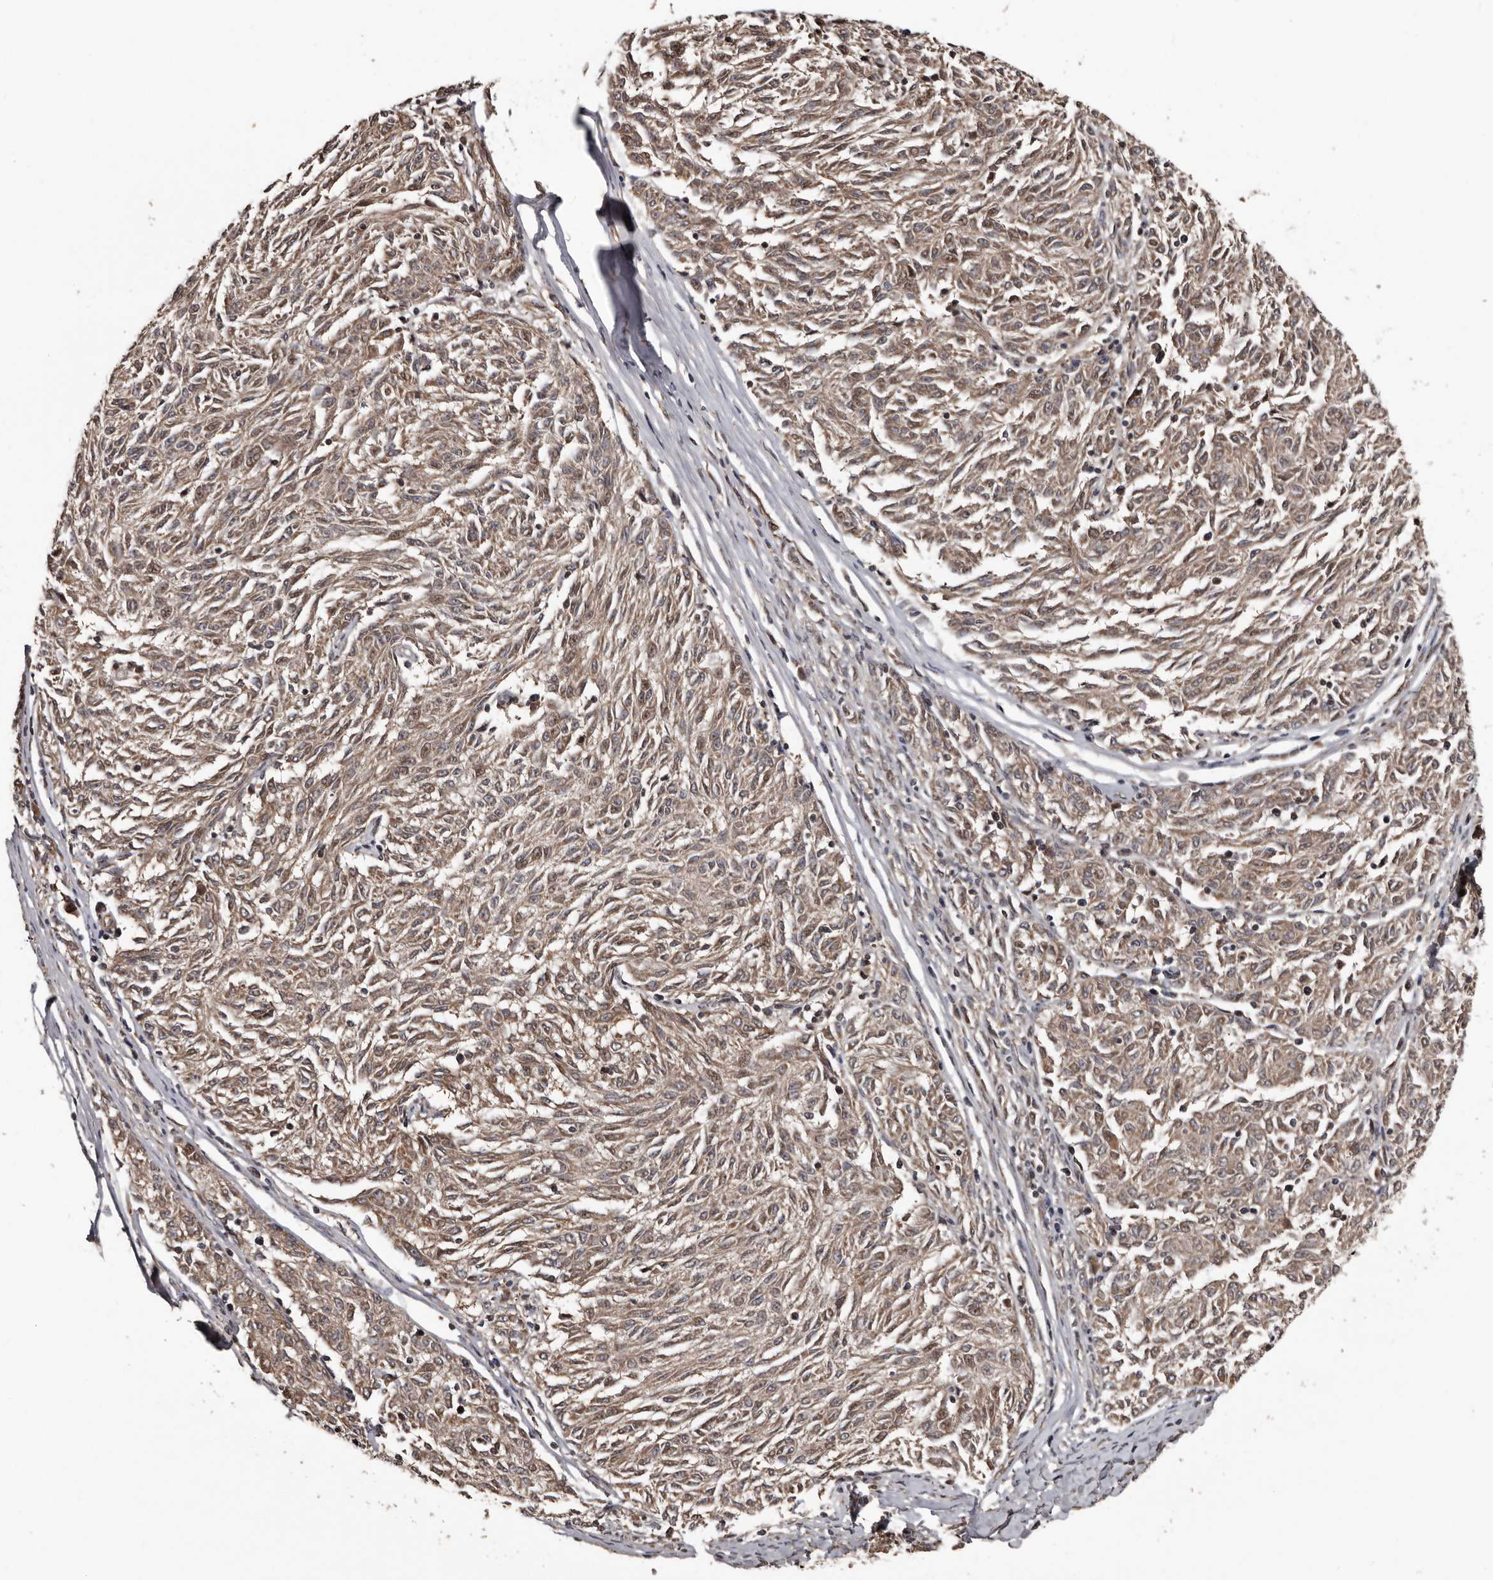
{"staining": {"intensity": "weak", "quantity": ">75%", "location": "cytoplasmic/membranous"}, "tissue": "melanoma", "cell_type": "Tumor cells", "image_type": "cancer", "snomed": [{"axis": "morphology", "description": "Malignant melanoma, NOS"}, {"axis": "topography", "description": "Skin"}], "caption": "Human melanoma stained for a protein (brown) displays weak cytoplasmic/membranous positive staining in approximately >75% of tumor cells.", "gene": "SERTAD4", "patient": {"sex": "female", "age": 72}}